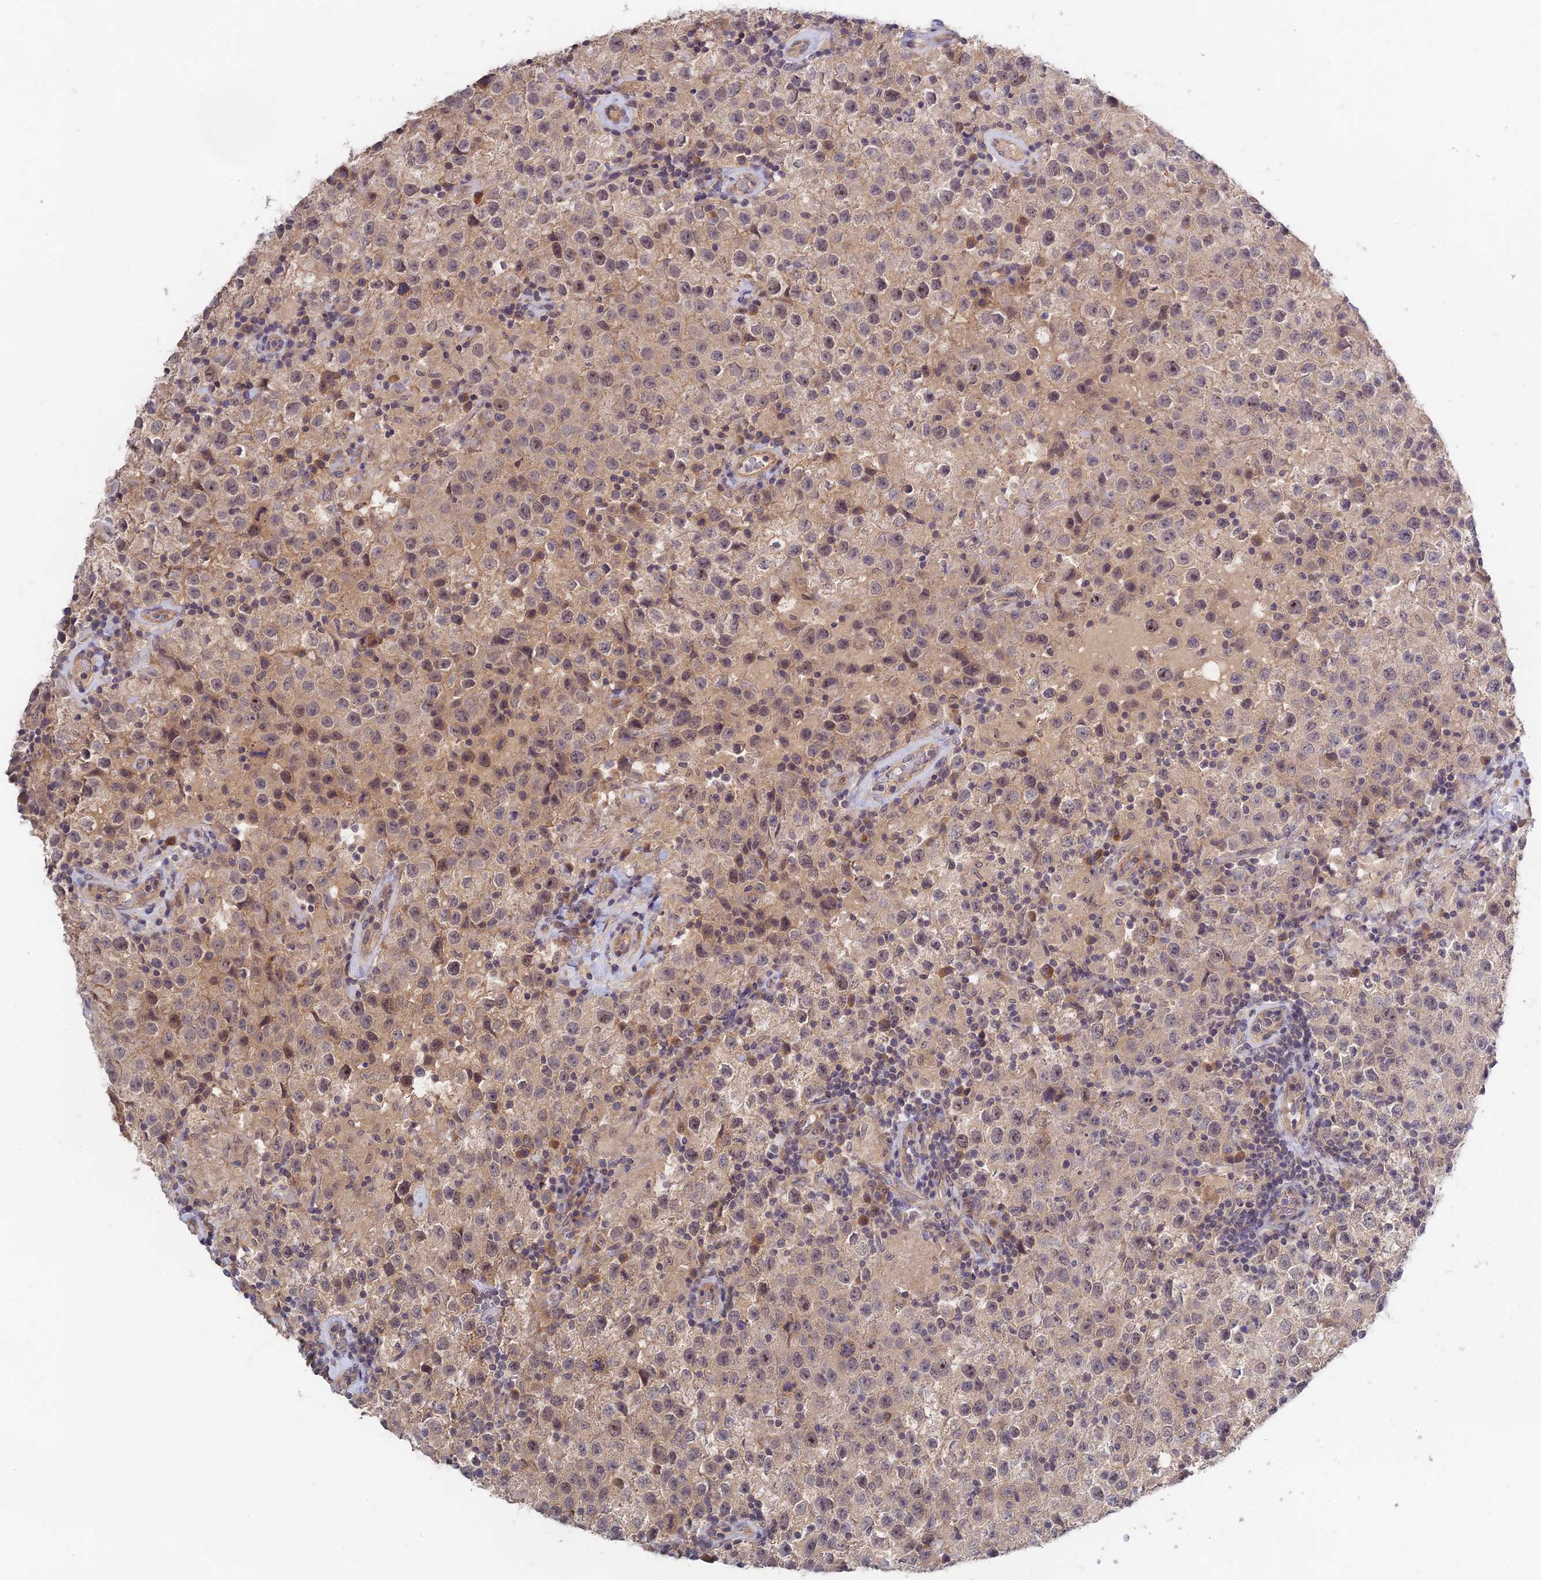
{"staining": {"intensity": "weak", "quantity": "25%-75%", "location": "nuclear"}, "tissue": "testis cancer", "cell_type": "Tumor cells", "image_type": "cancer", "snomed": [{"axis": "morphology", "description": "Seminoma, NOS"}, {"axis": "morphology", "description": "Carcinoma, Embryonal, NOS"}, {"axis": "topography", "description": "Testis"}], "caption": "Immunohistochemistry of testis cancer (seminoma) shows low levels of weak nuclear staining in approximately 25%-75% of tumor cells.", "gene": "CWH43", "patient": {"sex": "male", "age": 41}}